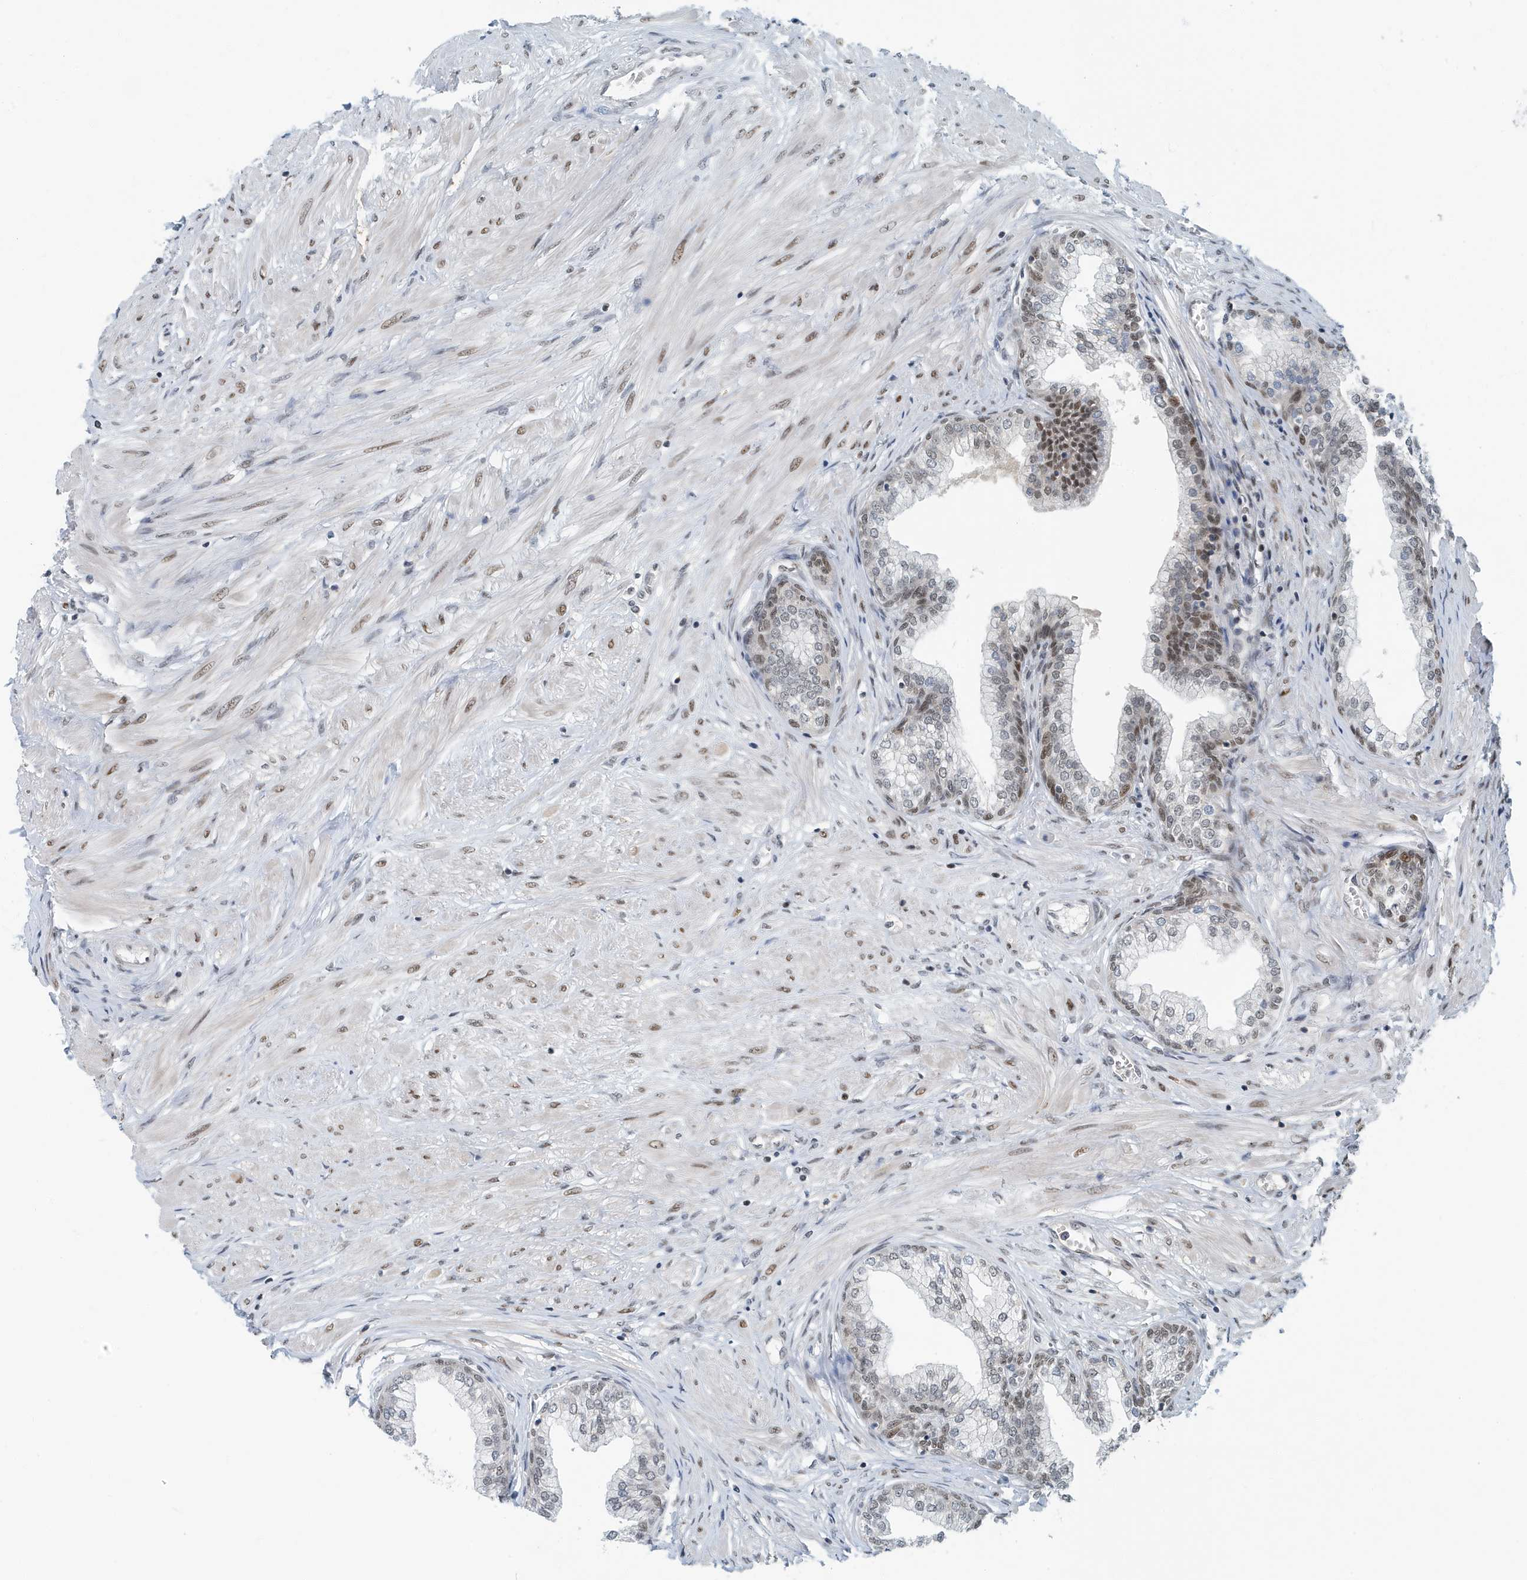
{"staining": {"intensity": "moderate", "quantity": ">75%", "location": "nuclear"}, "tissue": "prostate", "cell_type": "Glandular cells", "image_type": "normal", "snomed": [{"axis": "morphology", "description": "Normal tissue, NOS"}, {"axis": "morphology", "description": "Urothelial carcinoma, Low grade"}, {"axis": "topography", "description": "Urinary bladder"}, {"axis": "topography", "description": "Prostate"}], "caption": "Immunohistochemical staining of normal prostate shows medium levels of moderate nuclear expression in approximately >75% of glandular cells. The protein of interest is shown in brown color, while the nuclei are stained blue.", "gene": "KIF15", "patient": {"sex": "male", "age": 60}}